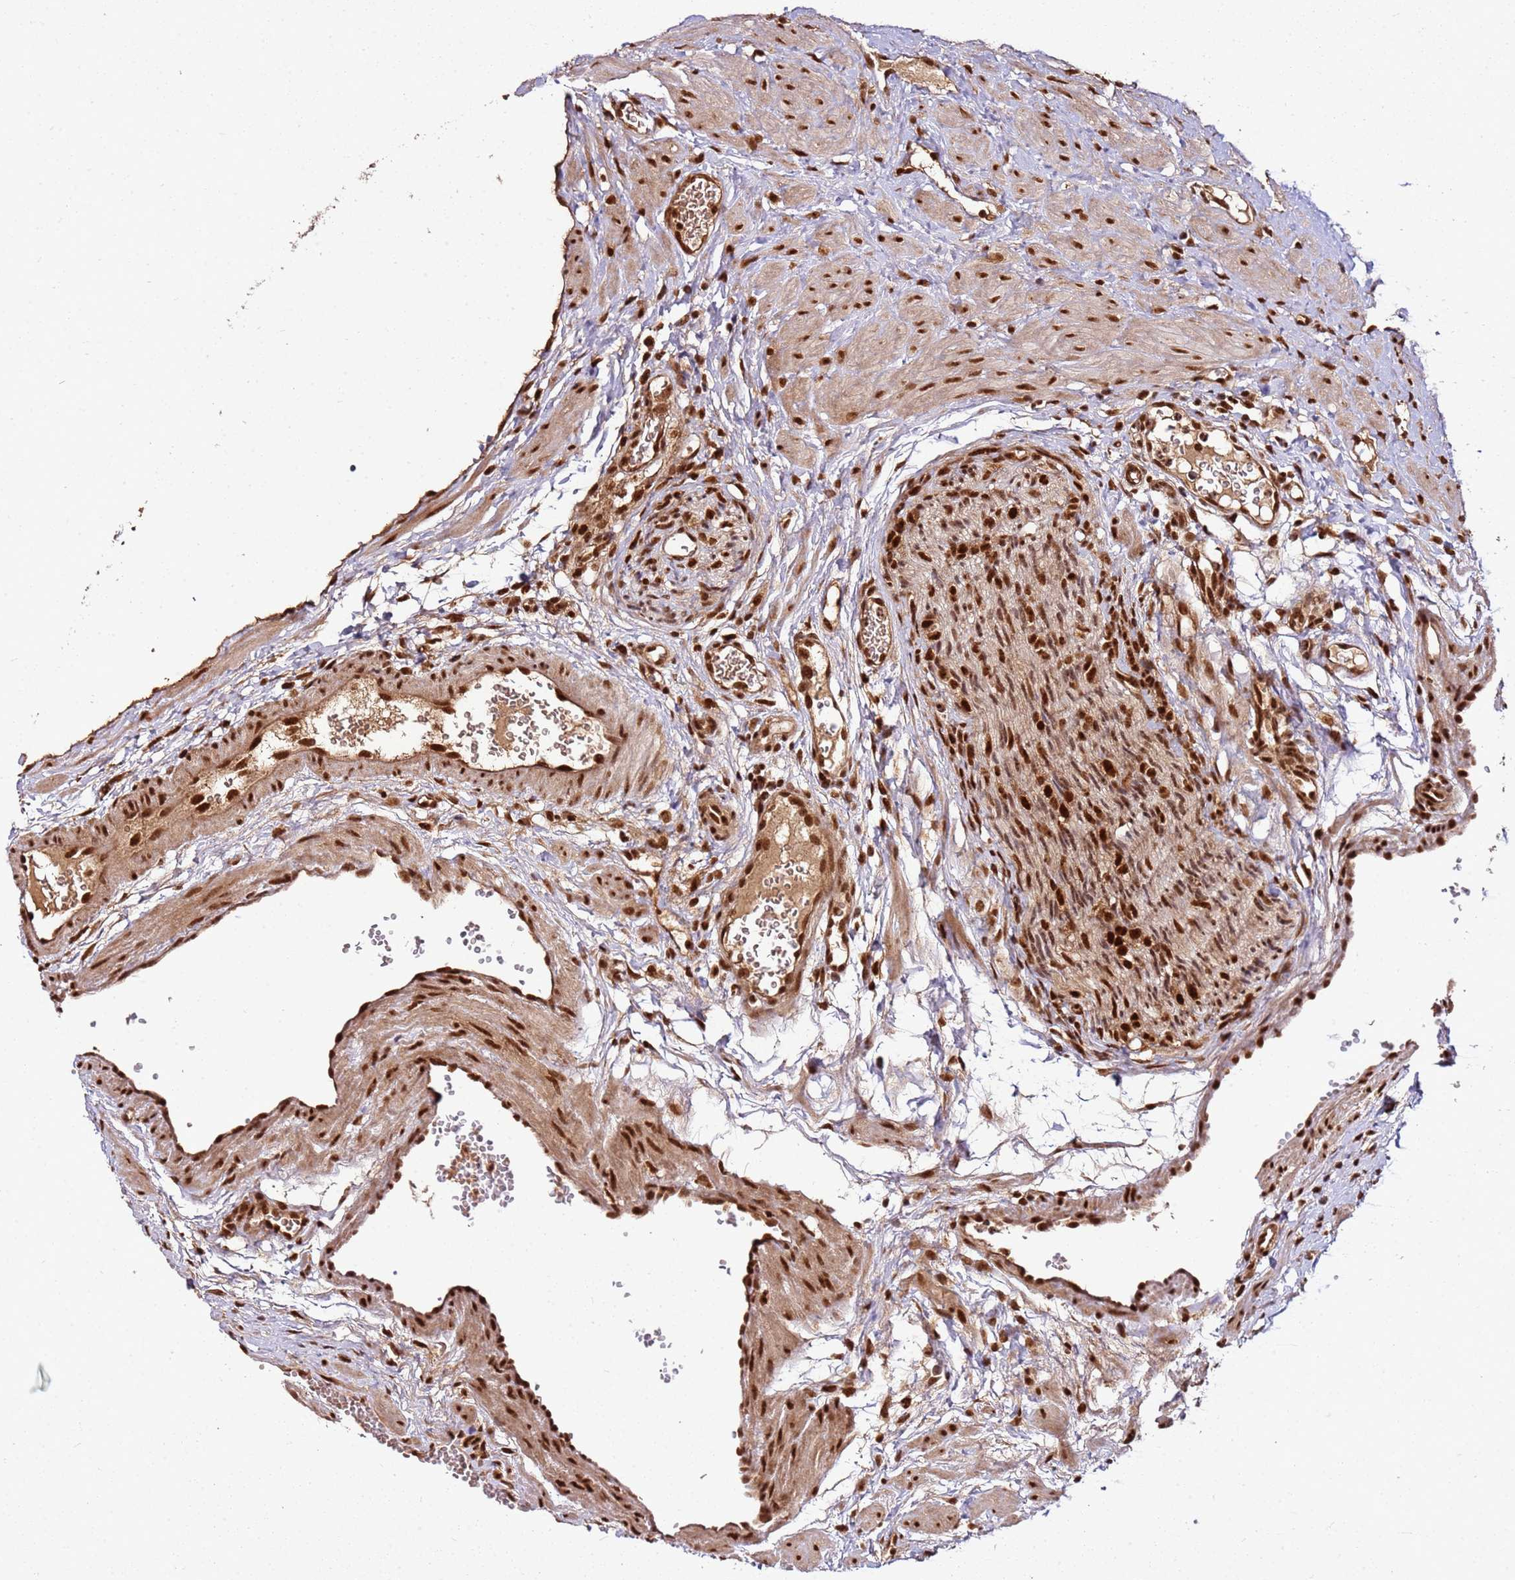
{"staining": {"intensity": "strong", "quantity": ">75%", "location": "nuclear"}, "tissue": "ovary", "cell_type": "Ovarian stroma cells", "image_type": "normal", "snomed": [{"axis": "morphology", "description": "Normal tissue, NOS"}, {"axis": "morphology", "description": "Cyst, NOS"}, {"axis": "topography", "description": "Ovary"}], "caption": "A brown stain highlights strong nuclear positivity of a protein in ovarian stroma cells of benign human ovary.", "gene": "XRN2", "patient": {"sex": "female", "age": 33}}